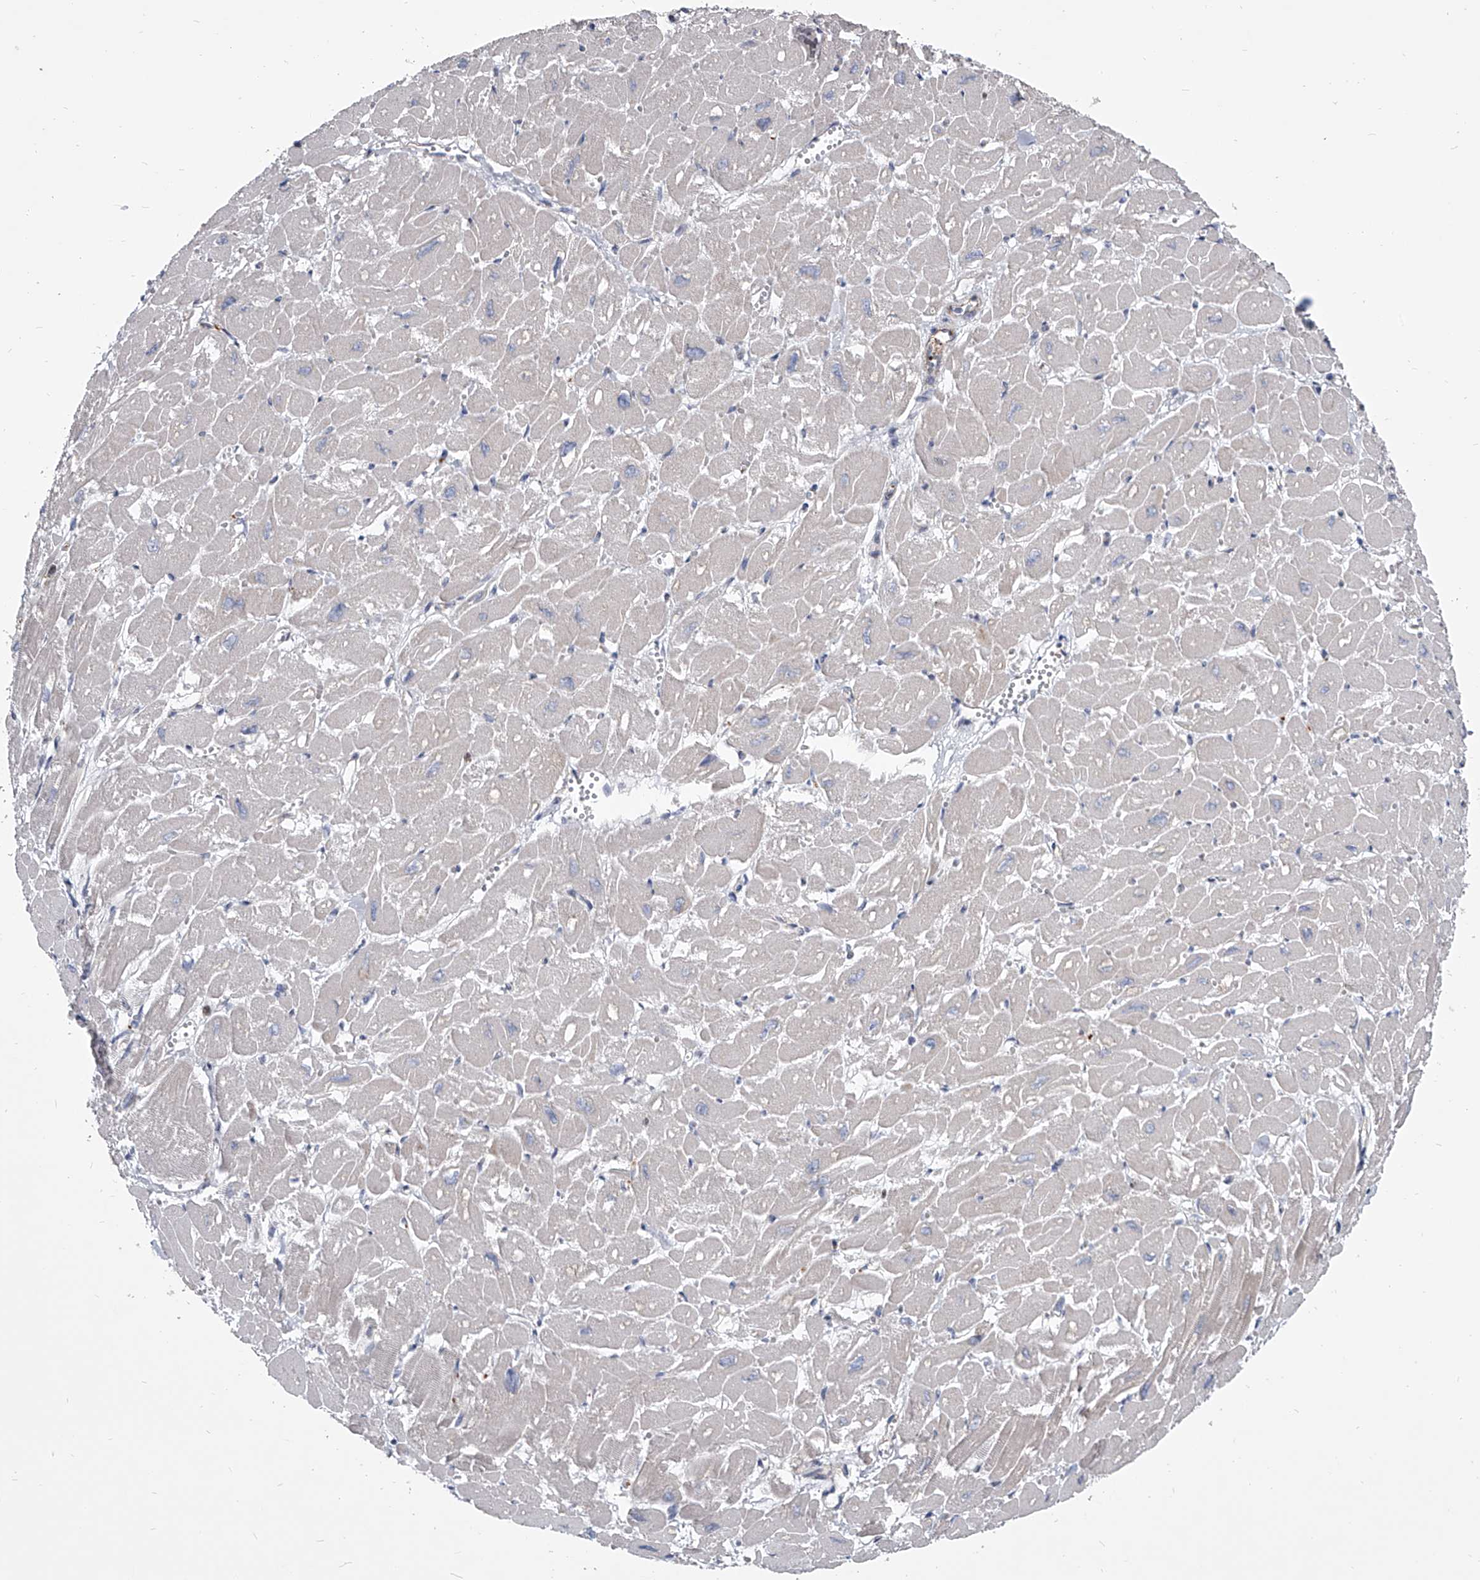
{"staining": {"intensity": "moderate", "quantity": "<25%", "location": "cytoplasmic/membranous"}, "tissue": "heart muscle", "cell_type": "Cardiomyocytes", "image_type": "normal", "snomed": [{"axis": "morphology", "description": "Normal tissue, NOS"}, {"axis": "topography", "description": "Heart"}], "caption": "Cardiomyocytes demonstrate low levels of moderate cytoplasmic/membranous positivity in about <25% of cells in unremarkable heart muscle.", "gene": "EVA1C", "patient": {"sex": "male", "age": 54}}